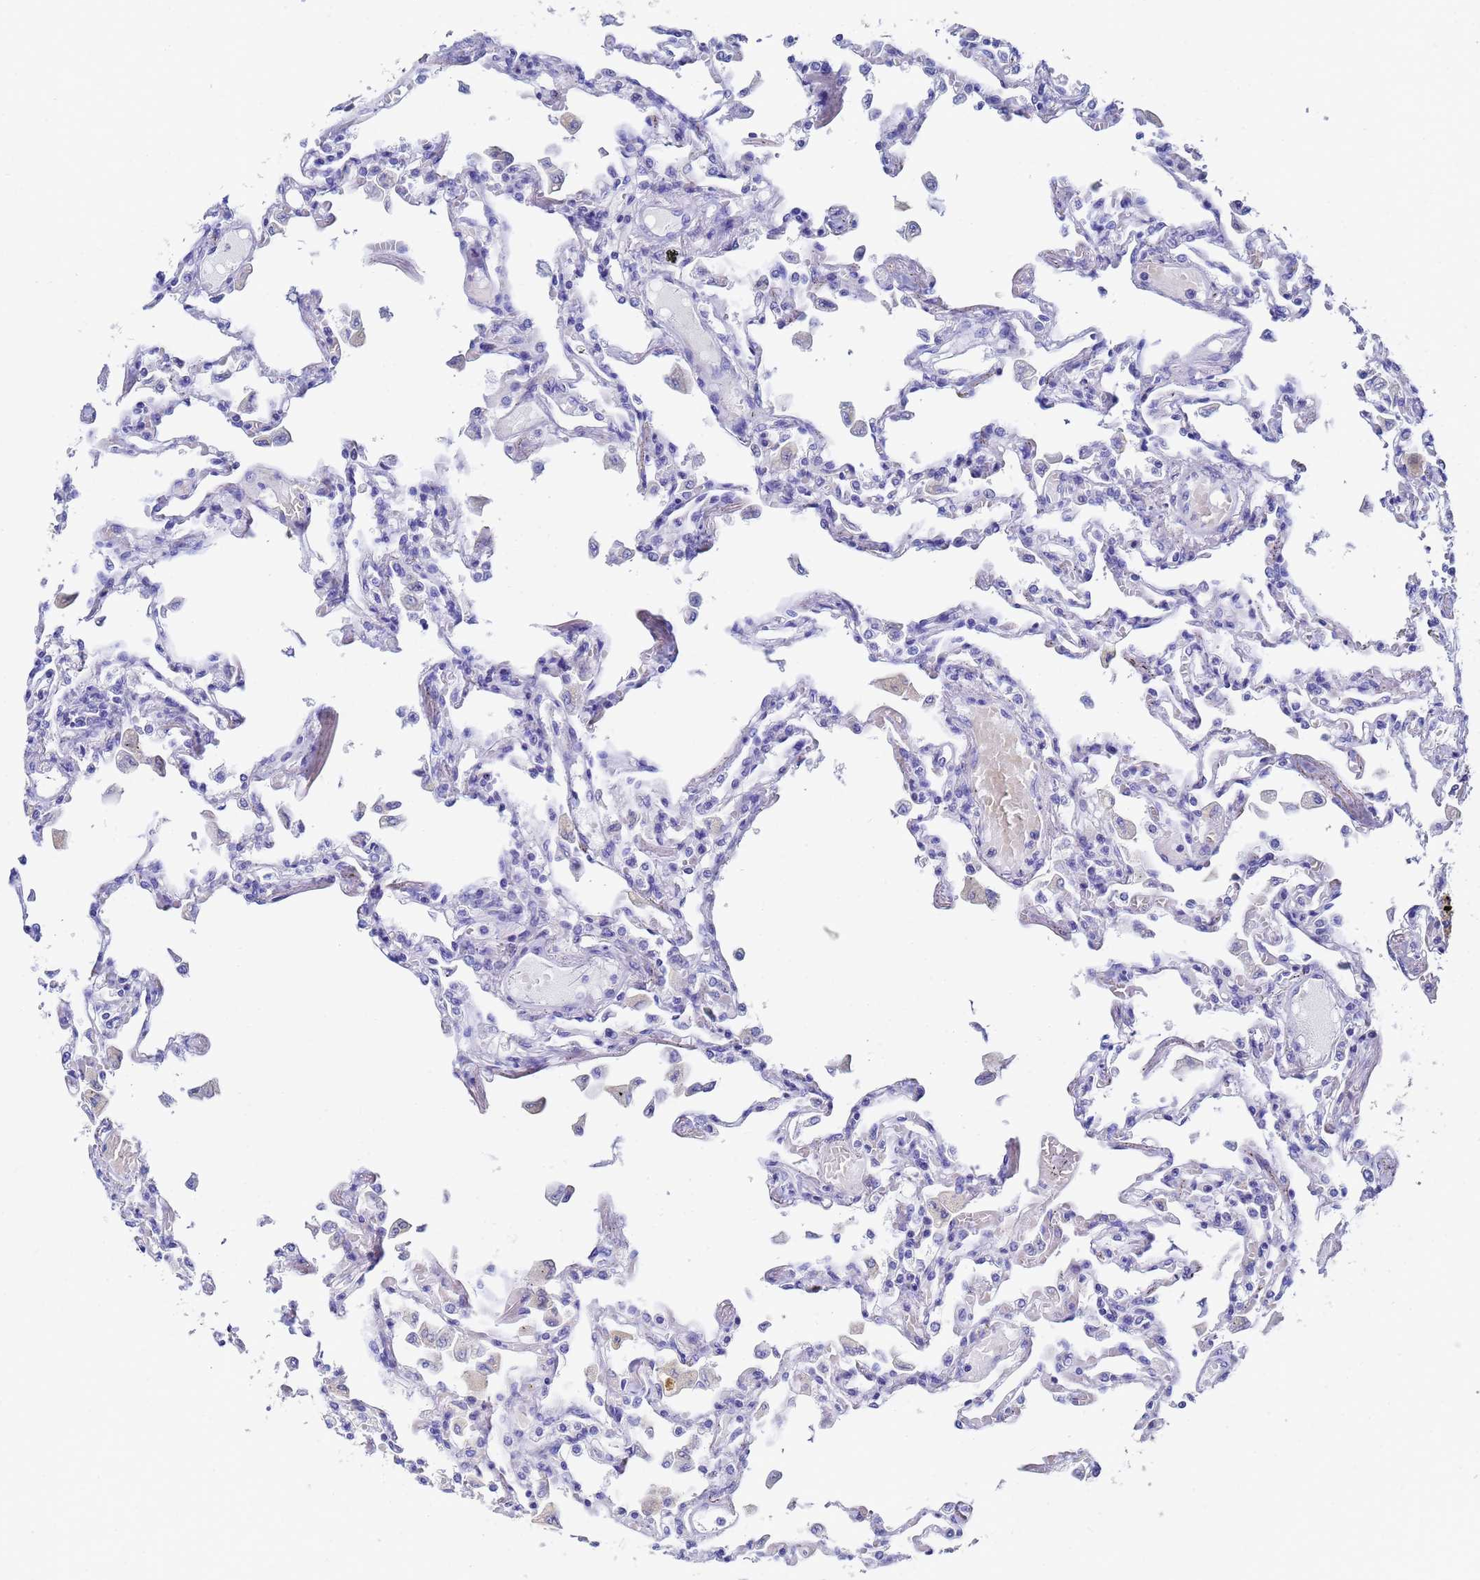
{"staining": {"intensity": "negative", "quantity": "none", "location": "none"}, "tissue": "lung", "cell_type": "Alveolar cells", "image_type": "normal", "snomed": [{"axis": "morphology", "description": "Normal tissue, NOS"}, {"axis": "topography", "description": "Bronchus"}, {"axis": "topography", "description": "Lung"}], "caption": "Alveolar cells show no significant positivity in normal lung. (DAB (3,3'-diaminobenzidine) immunohistochemistry (IHC) with hematoxylin counter stain).", "gene": "C2orf72", "patient": {"sex": "female", "age": 49}}